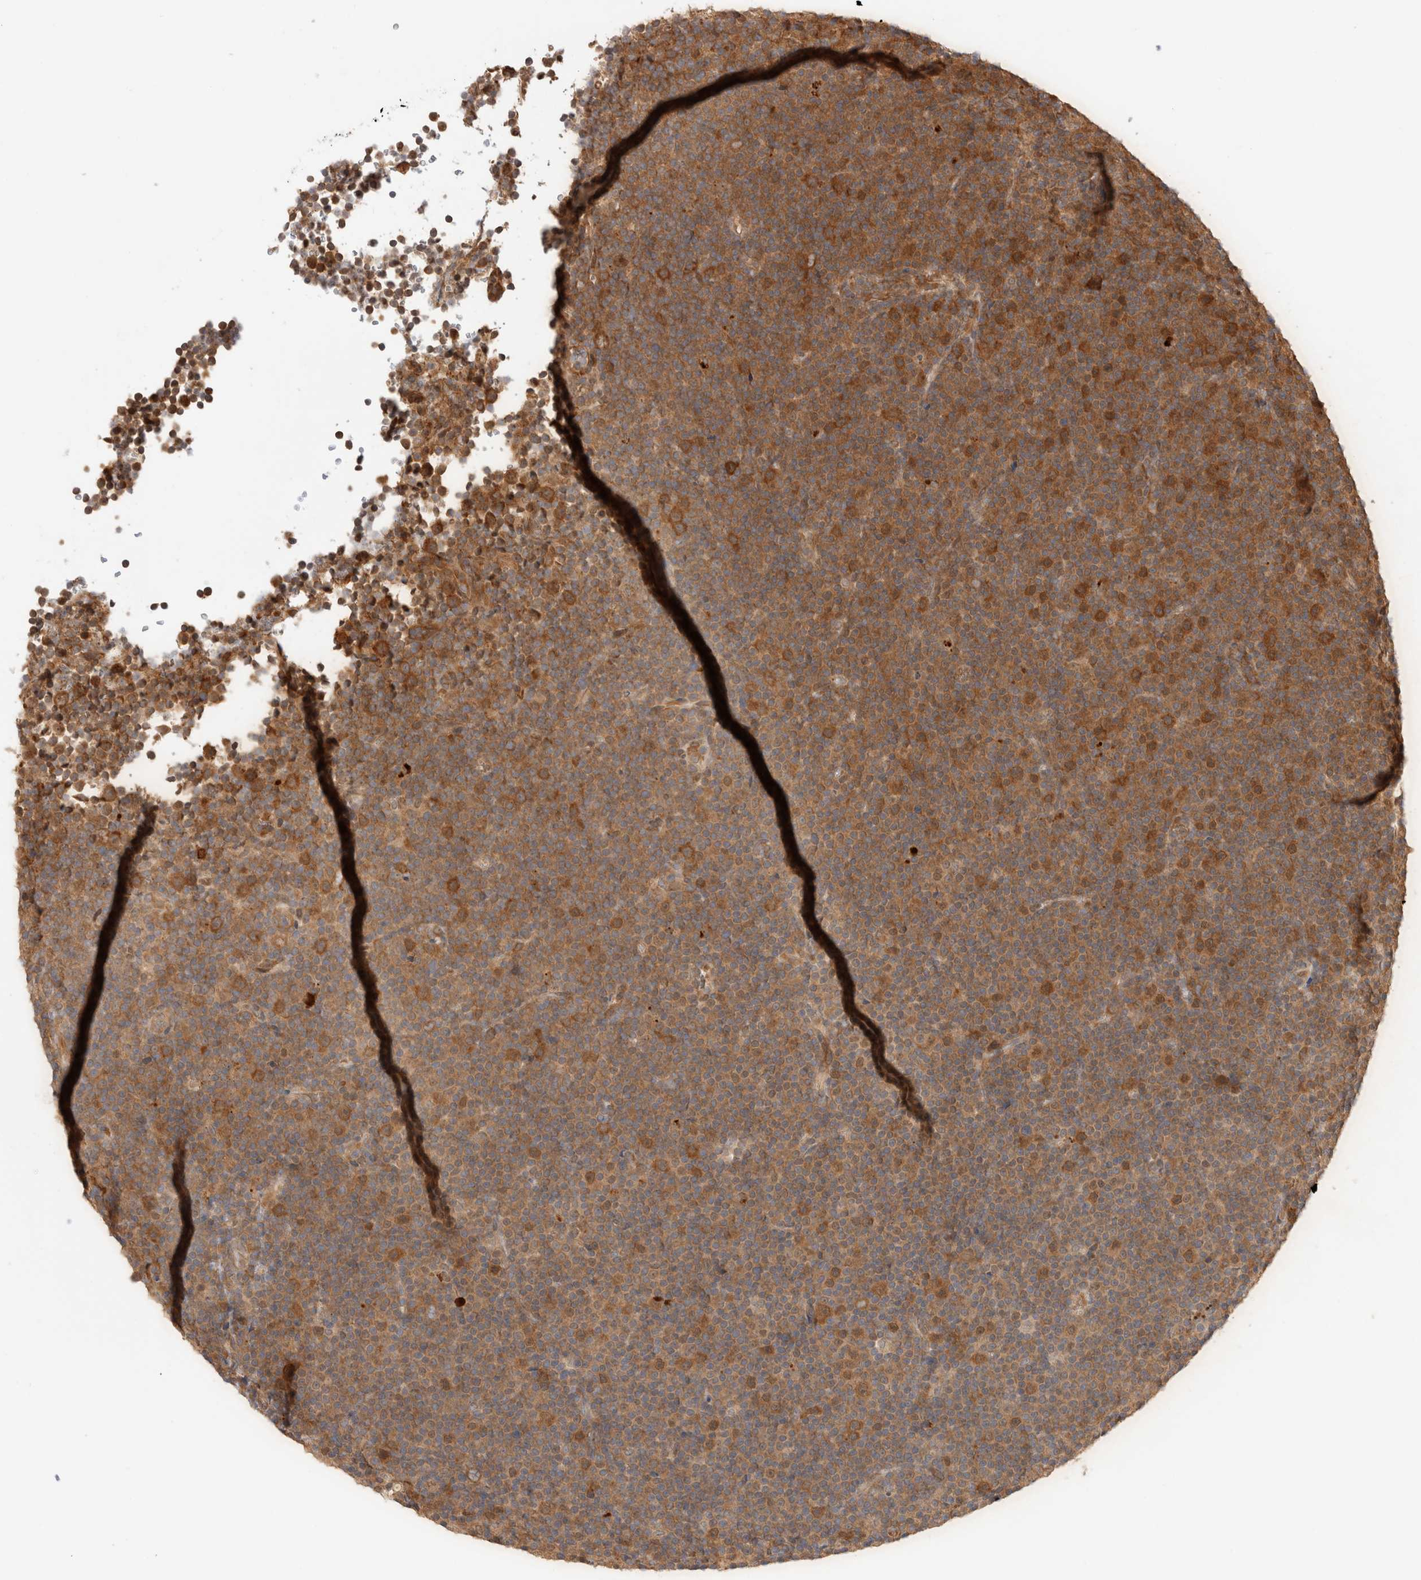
{"staining": {"intensity": "moderate", "quantity": ">75%", "location": "cytoplasmic/membranous"}, "tissue": "lymphoma", "cell_type": "Tumor cells", "image_type": "cancer", "snomed": [{"axis": "morphology", "description": "Malignant lymphoma, non-Hodgkin's type, Low grade"}, {"axis": "topography", "description": "Lymph node"}], "caption": "Immunohistochemical staining of human malignant lymphoma, non-Hodgkin's type (low-grade) shows medium levels of moderate cytoplasmic/membranous expression in approximately >75% of tumor cells. Nuclei are stained in blue.", "gene": "ACTL9", "patient": {"sex": "female", "age": 67}}